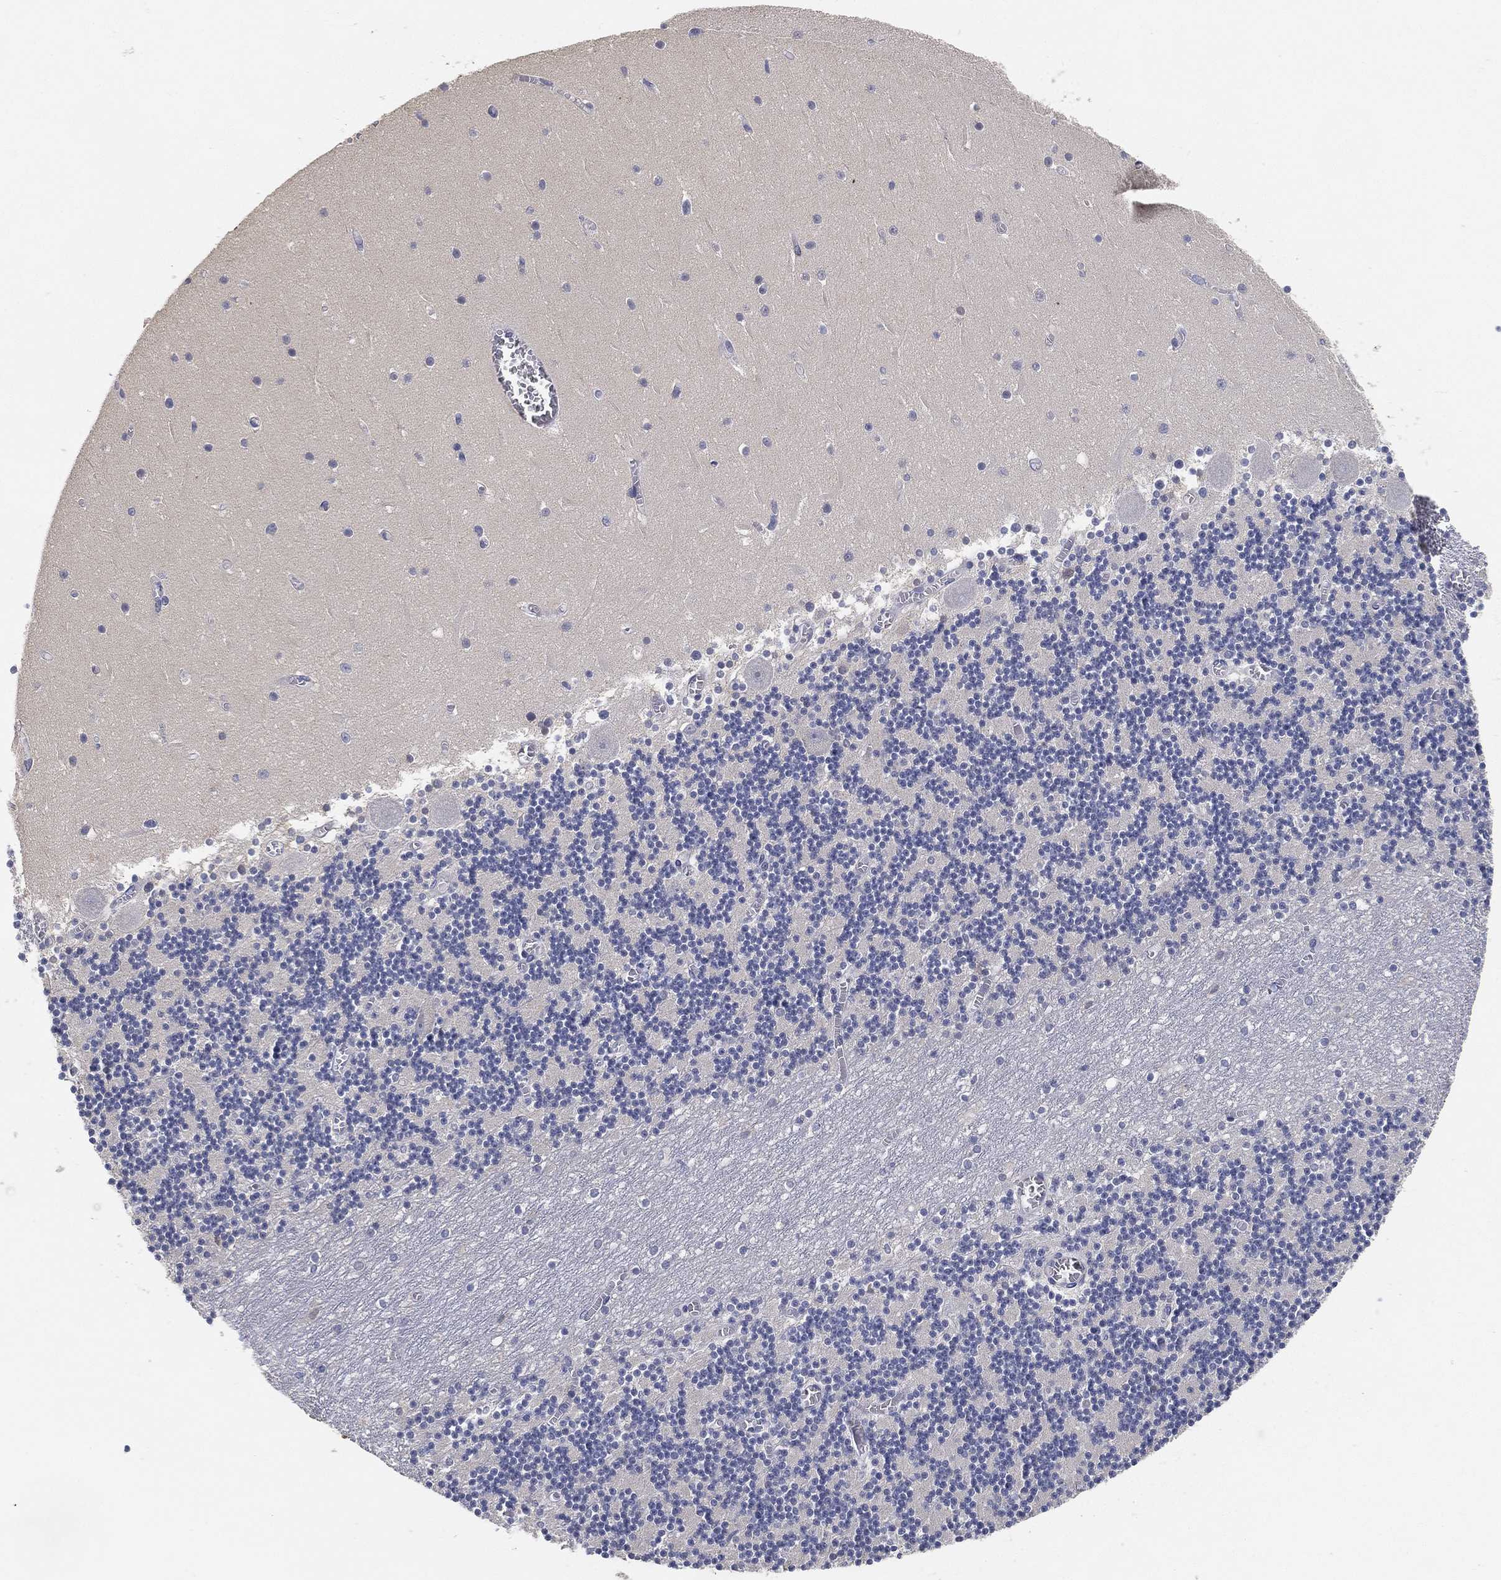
{"staining": {"intensity": "negative", "quantity": "none", "location": "none"}, "tissue": "cerebellum", "cell_type": "Cells in granular layer", "image_type": "normal", "snomed": [{"axis": "morphology", "description": "Normal tissue, NOS"}, {"axis": "topography", "description": "Cerebellum"}], "caption": "DAB immunohistochemical staining of benign cerebellum demonstrates no significant expression in cells in granular layer. Nuclei are stained in blue.", "gene": "GPR61", "patient": {"sex": "female", "age": 28}}